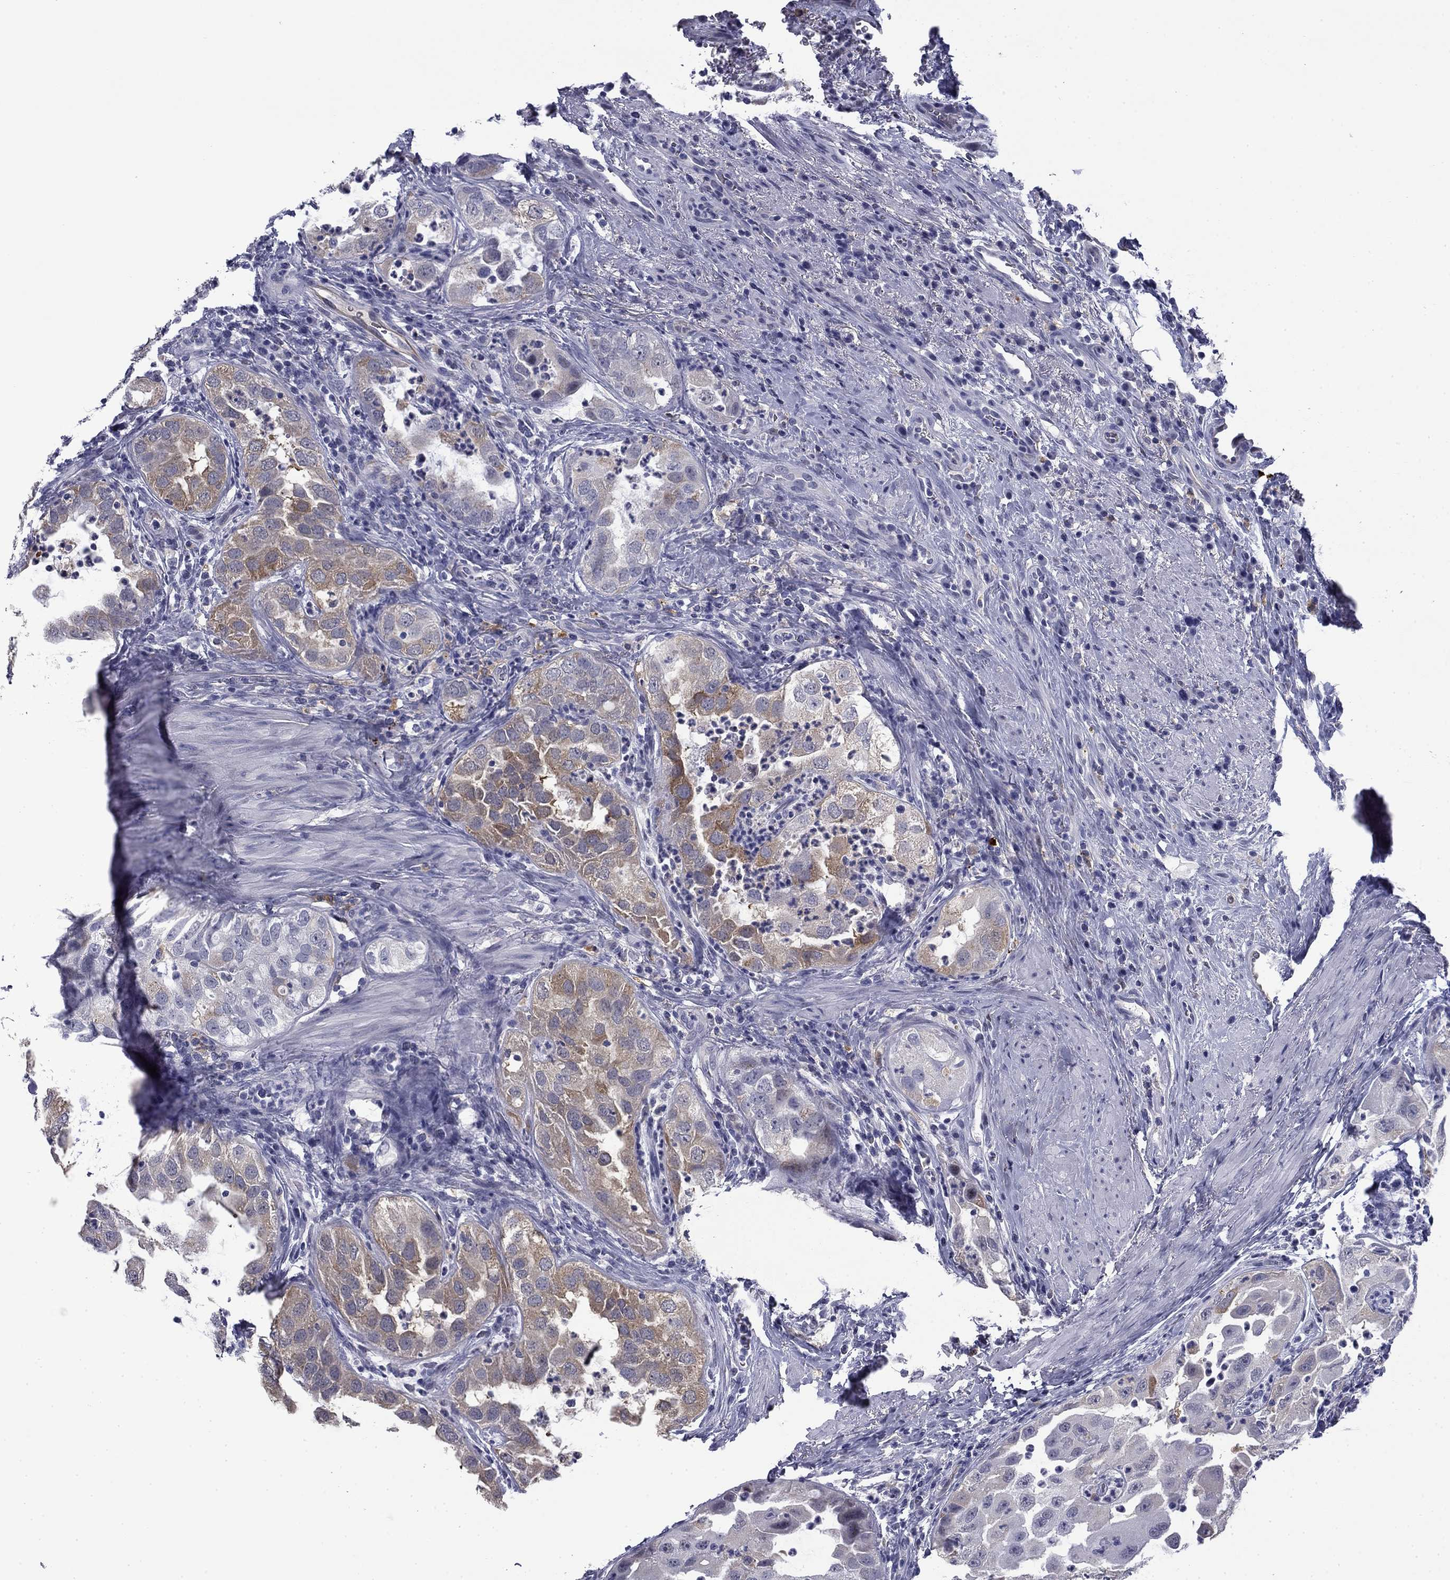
{"staining": {"intensity": "moderate", "quantity": "<25%", "location": "cytoplasmic/membranous"}, "tissue": "urothelial cancer", "cell_type": "Tumor cells", "image_type": "cancer", "snomed": [{"axis": "morphology", "description": "Urothelial carcinoma, High grade"}, {"axis": "topography", "description": "Urinary bladder"}], "caption": "Approximately <25% of tumor cells in high-grade urothelial carcinoma reveal moderate cytoplasmic/membranous protein expression as visualized by brown immunohistochemical staining.", "gene": "BCL2L14", "patient": {"sex": "female", "age": 41}}